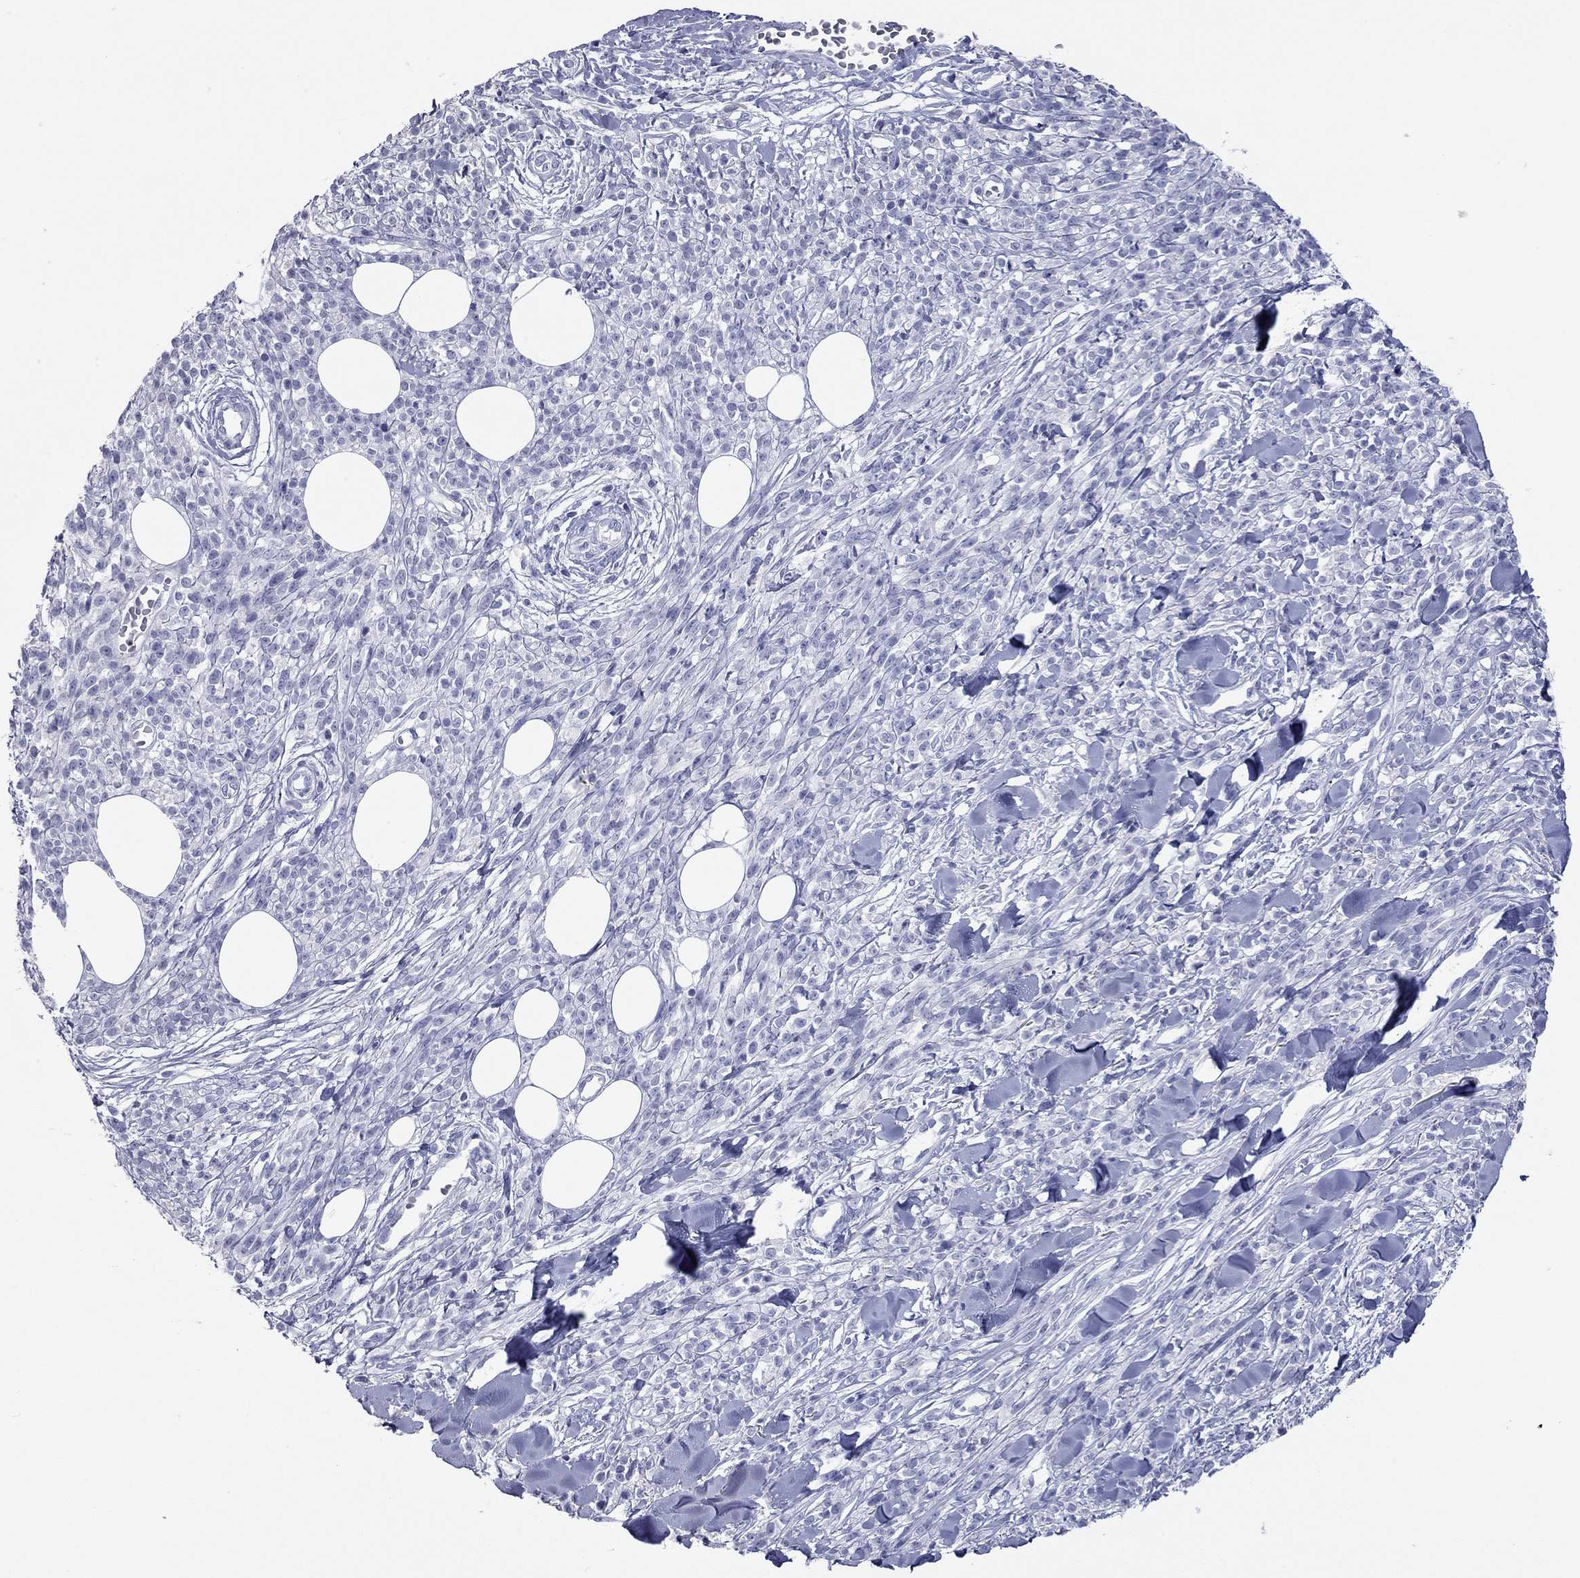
{"staining": {"intensity": "negative", "quantity": "none", "location": "none"}, "tissue": "melanoma", "cell_type": "Tumor cells", "image_type": "cancer", "snomed": [{"axis": "morphology", "description": "Malignant melanoma, NOS"}, {"axis": "topography", "description": "Skin"}, {"axis": "topography", "description": "Skin of trunk"}], "caption": "The IHC histopathology image has no significant staining in tumor cells of malignant melanoma tissue.", "gene": "ACTL7B", "patient": {"sex": "male", "age": 74}}